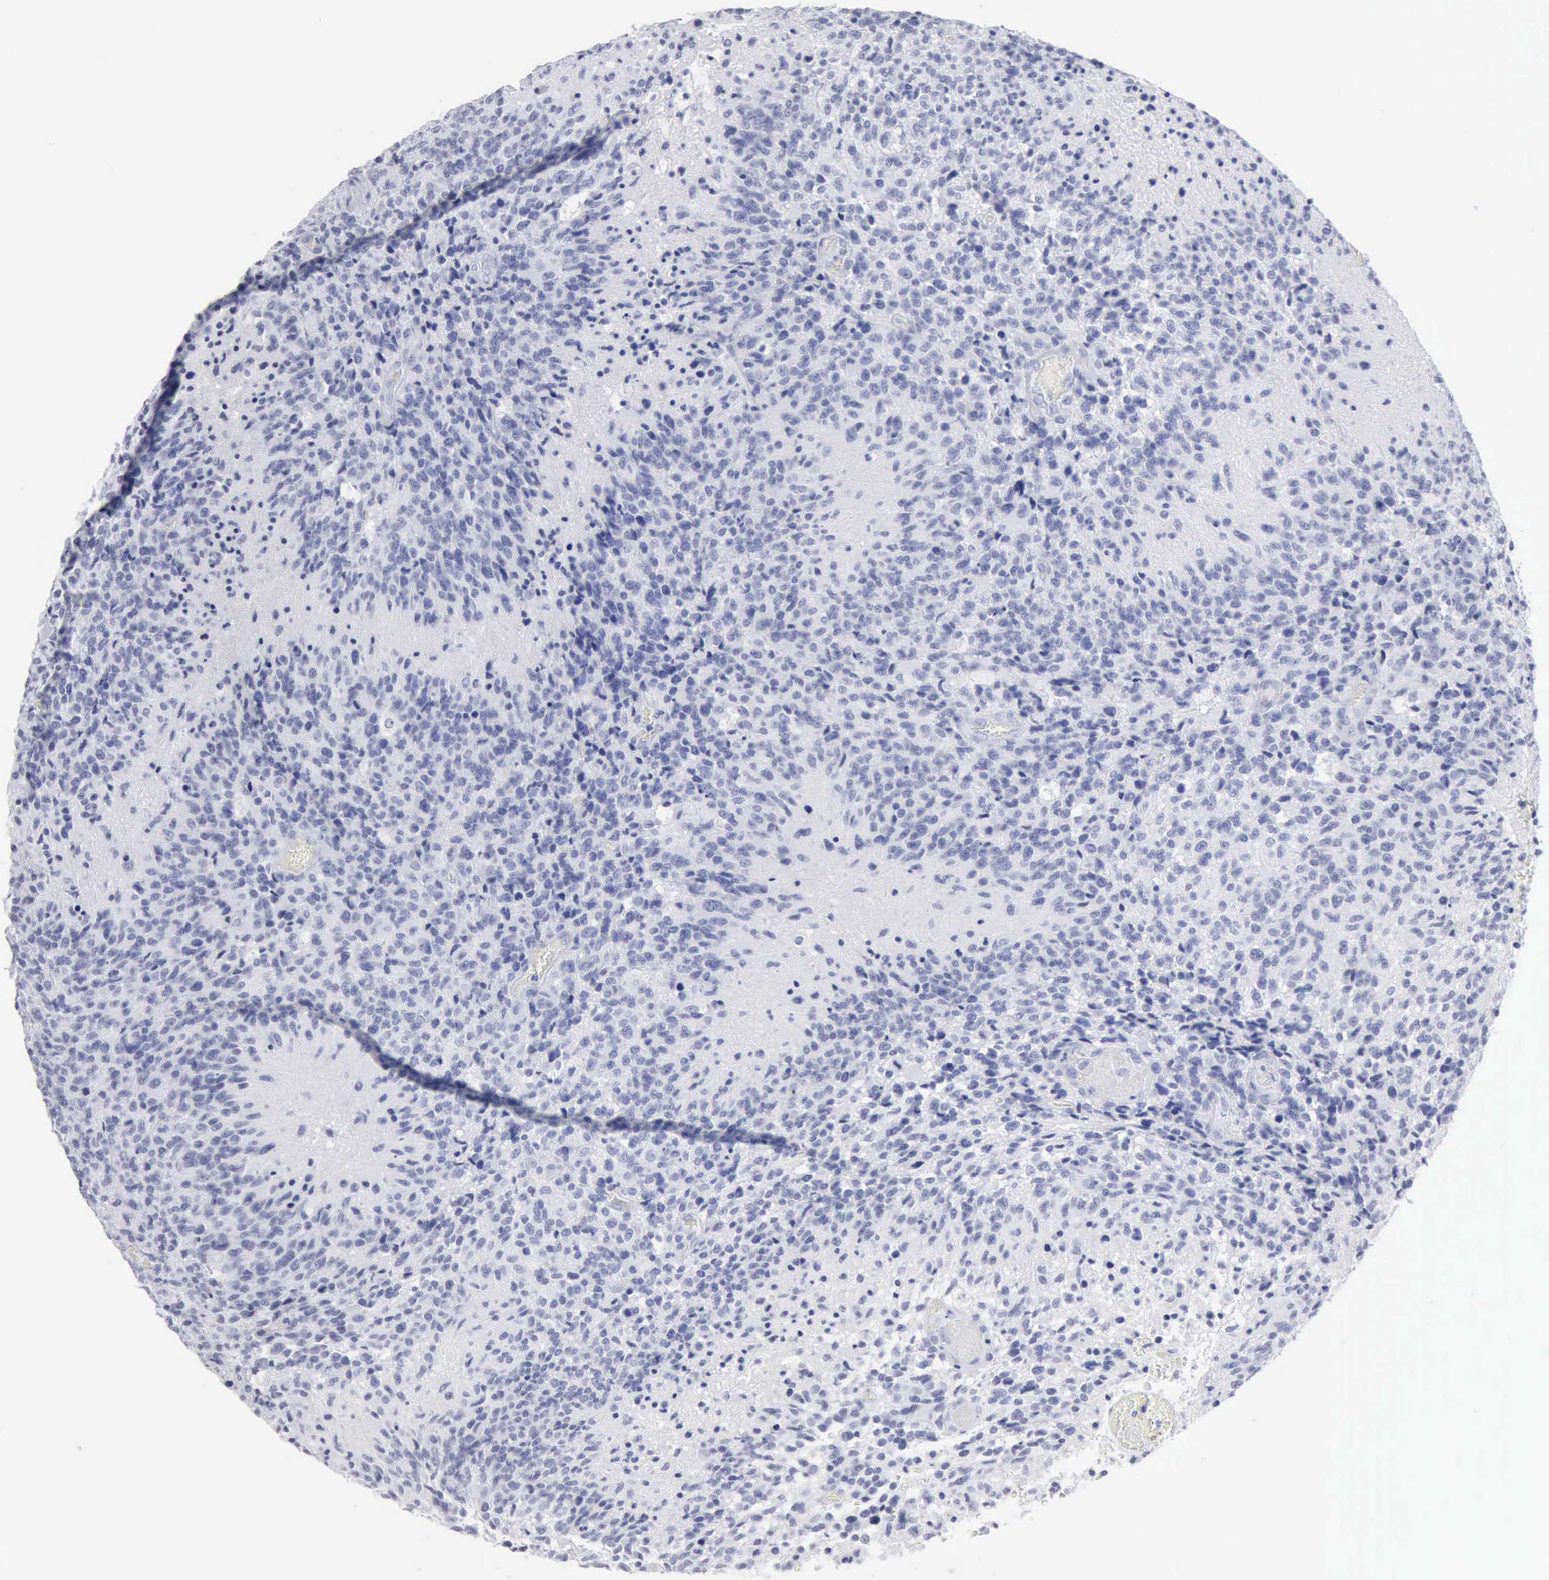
{"staining": {"intensity": "negative", "quantity": "none", "location": "none"}, "tissue": "glioma", "cell_type": "Tumor cells", "image_type": "cancer", "snomed": [{"axis": "morphology", "description": "Glioma, malignant, High grade"}, {"axis": "topography", "description": "Brain"}], "caption": "Tumor cells show no significant staining in glioma.", "gene": "CMA1", "patient": {"sex": "male", "age": 36}}